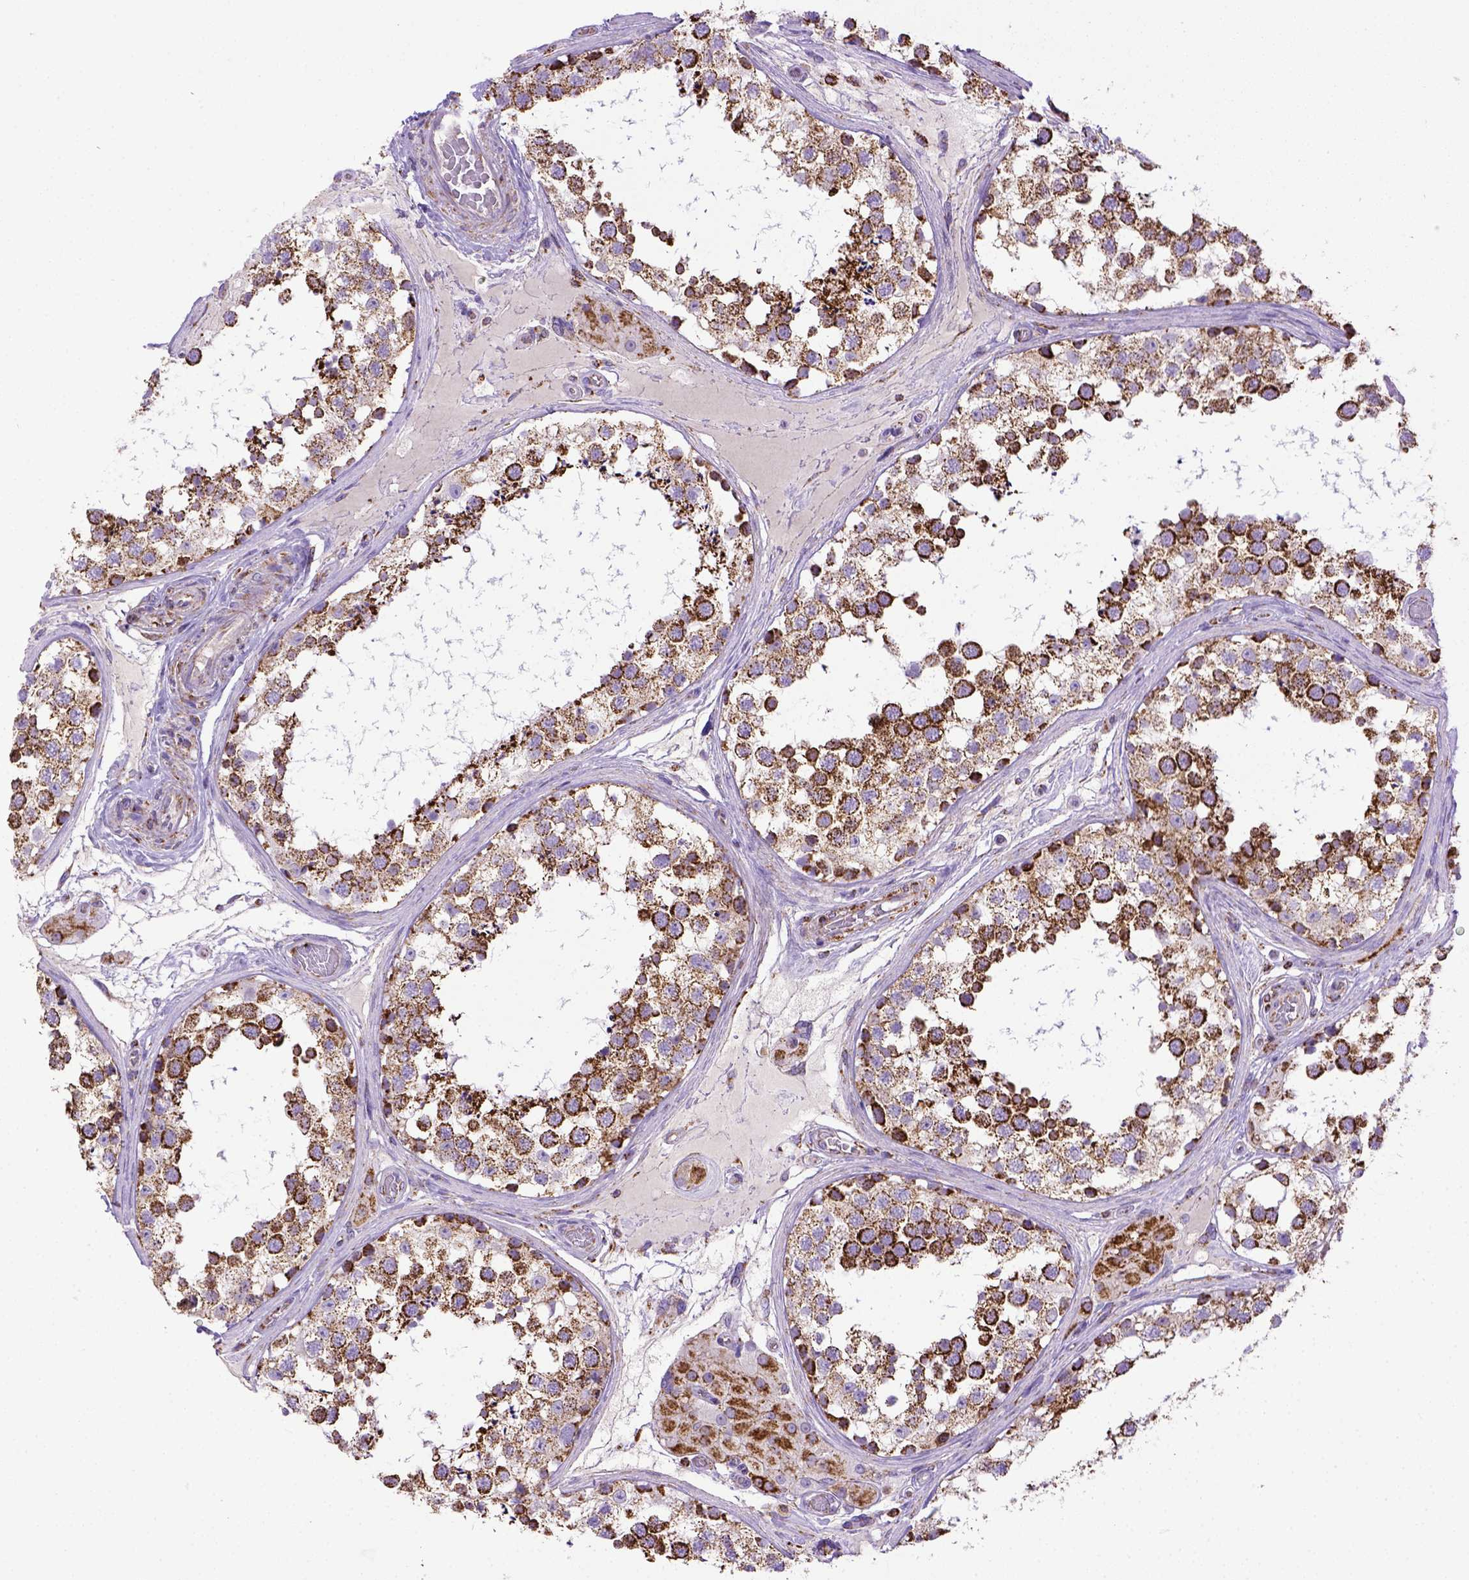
{"staining": {"intensity": "strong", "quantity": ">75%", "location": "cytoplasmic/membranous"}, "tissue": "testis", "cell_type": "Cells in seminiferous ducts", "image_type": "normal", "snomed": [{"axis": "morphology", "description": "Normal tissue, NOS"}, {"axis": "morphology", "description": "Seminoma, NOS"}, {"axis": "topography", "description": "Testis"}], "caption": "A histopathology image of human testis stained for a protein exhibits strong cytoplasmic/membranous brown staining in cells in seminiferous ducts. (Brightfield microscopy of DAB IHC at high magnification).", "gene": "MT", "patient": {"sex": "male", "age": 65}}